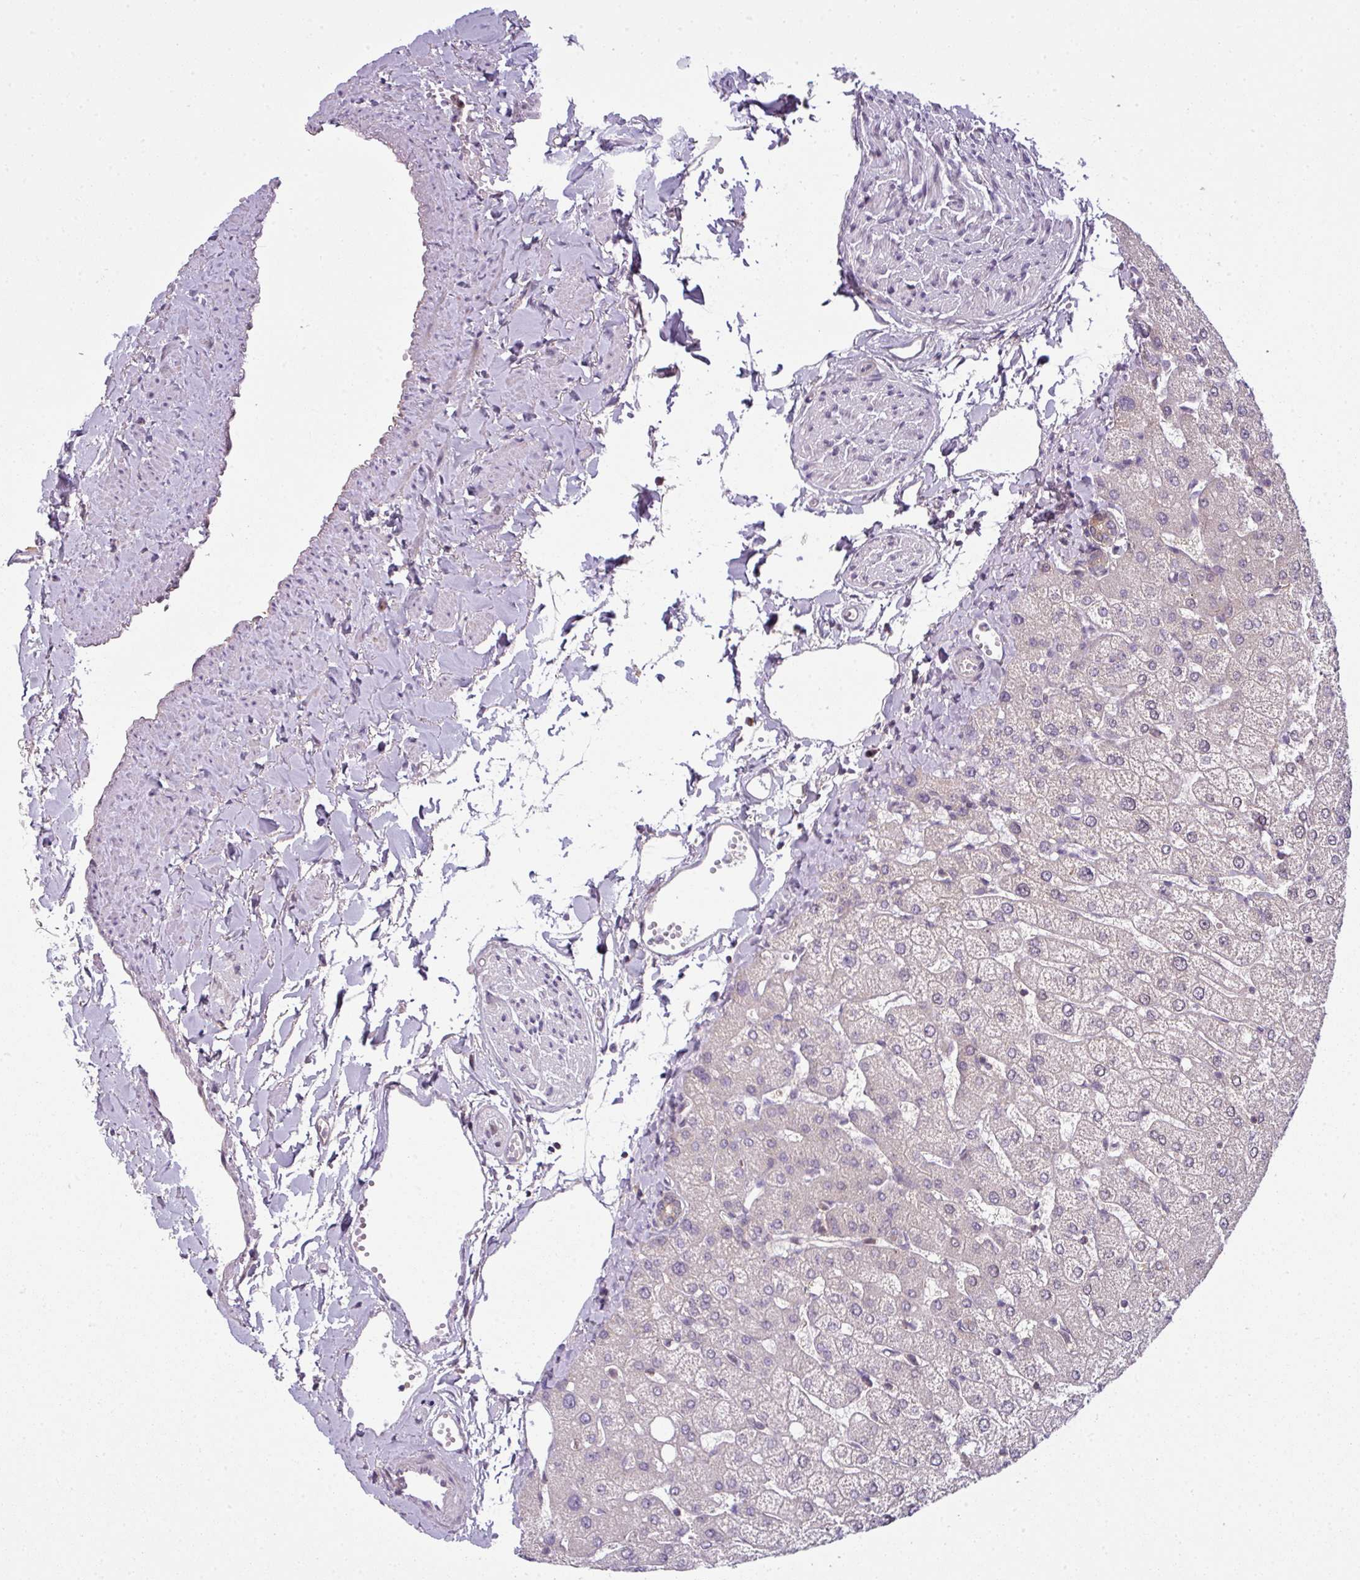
{"staining": {"intensity": "moderate", "quantity": ">75%", "location": "cytoplasmic/membranous,nuclear"}, "tissue": "liver", "cell_type": "Cholangiocytes", "image_type": "normal", "snomed": [{"axis": "morphology", "description": "Normal tissue, NOS"}, {"axis": "topography", "description": "Liver"}], "caption": "Cholangiocytes show medium levels of moderate cytoplasmic/membranous,nuclear positivity in approximately >75% of cells in normal liver.", "gene": "DERPC", "patient": {"sex": "female", "age": 54}}